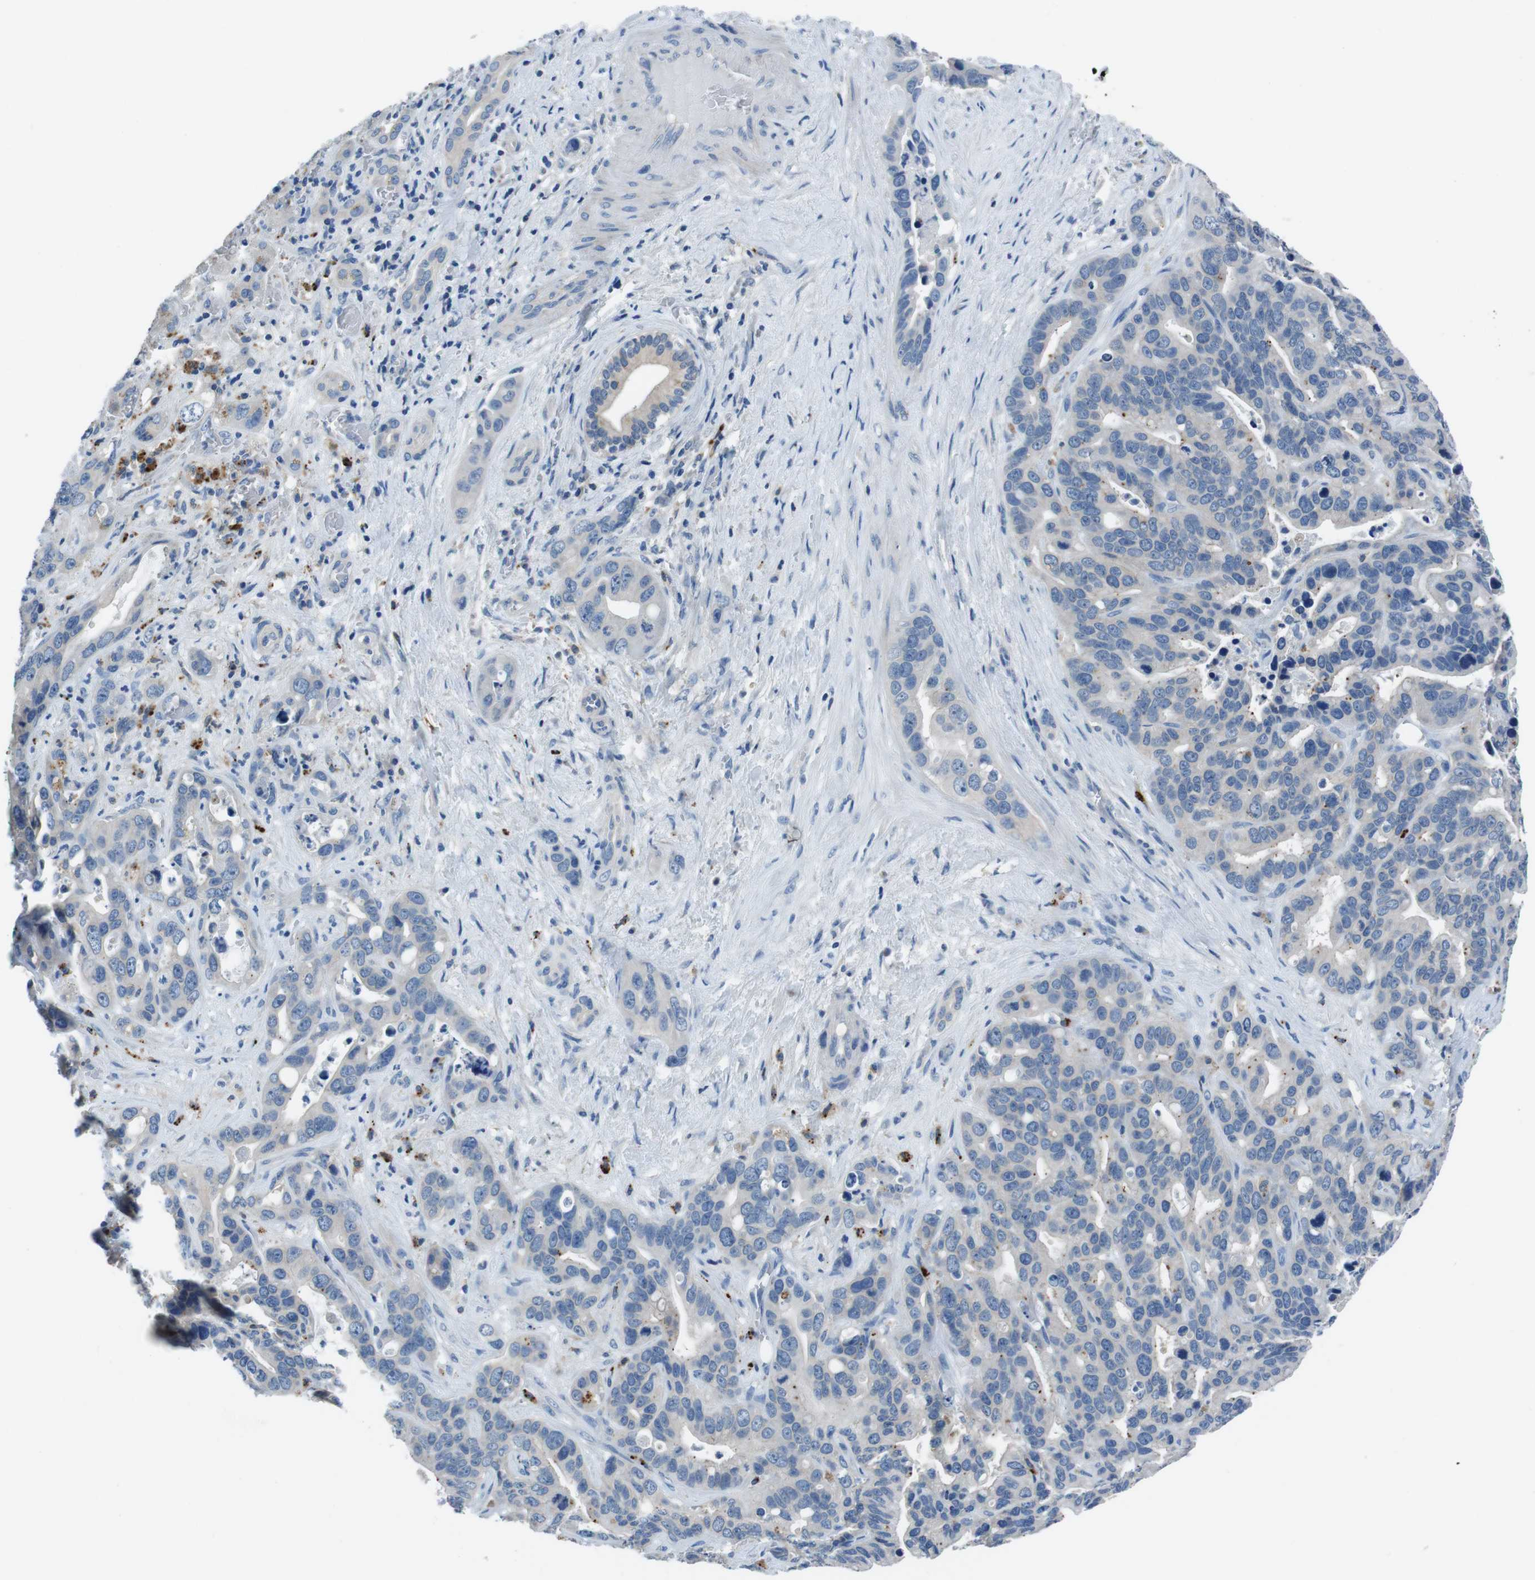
{"staining": {"intensity": "negative", "quantity": "none", "location": "none"}, "tissue": "liver cancer", "cell_type": "Tumor cells", "image_type": "cancer", "snomed": [{"axis": "morphology", "description": "Cholangiocarcinoma"}, {"axis": "topography", "description": "Liver"}], "caption": "This histopathology image is of cholangiocarcinoma (liver) stained with immunohistochemistry (IHC) to label a protein in brown with the nuclei are counter-stained blue. There is no positivity in tumor cells.", "gene": "TULP3", "patient": {"sex": "female", "age": 65}}